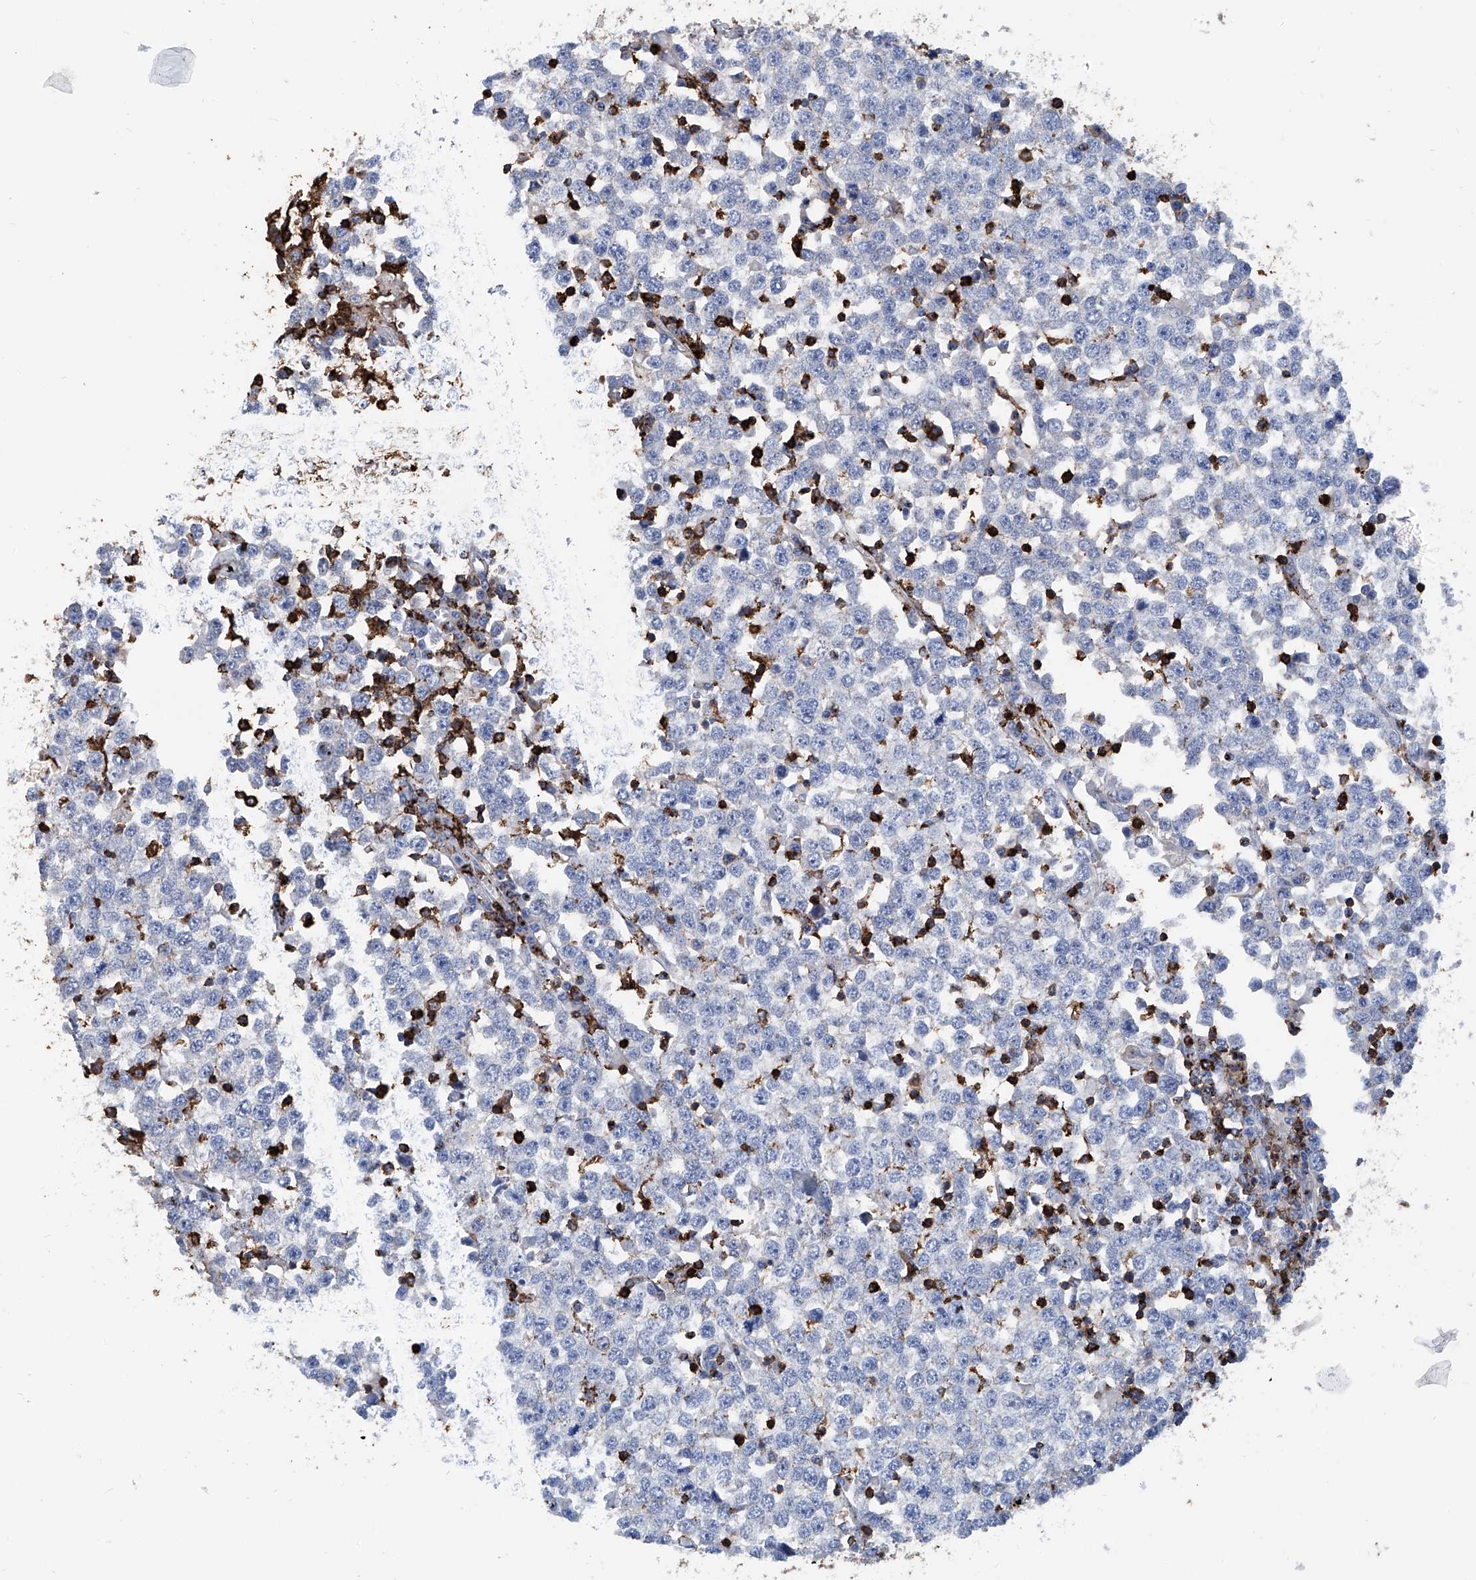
{"staining": {"intensity": "negative", "quantity": "none", "location": "none"}, "tissue": "testis cancer", "cell_type": "Tumor cells", "image_type": "cancer", "snomed": [{"axis": "morphology", "description": "Seminoma, NOS"}, {"axis": "topography", "description": "Testis"}], "caption": "Testis seminoma stained for a protein using immunohistochemistry displays no staining tumor cells.", "gene": "ZNF484", "patient": {"sex": "male", "age": 65}}